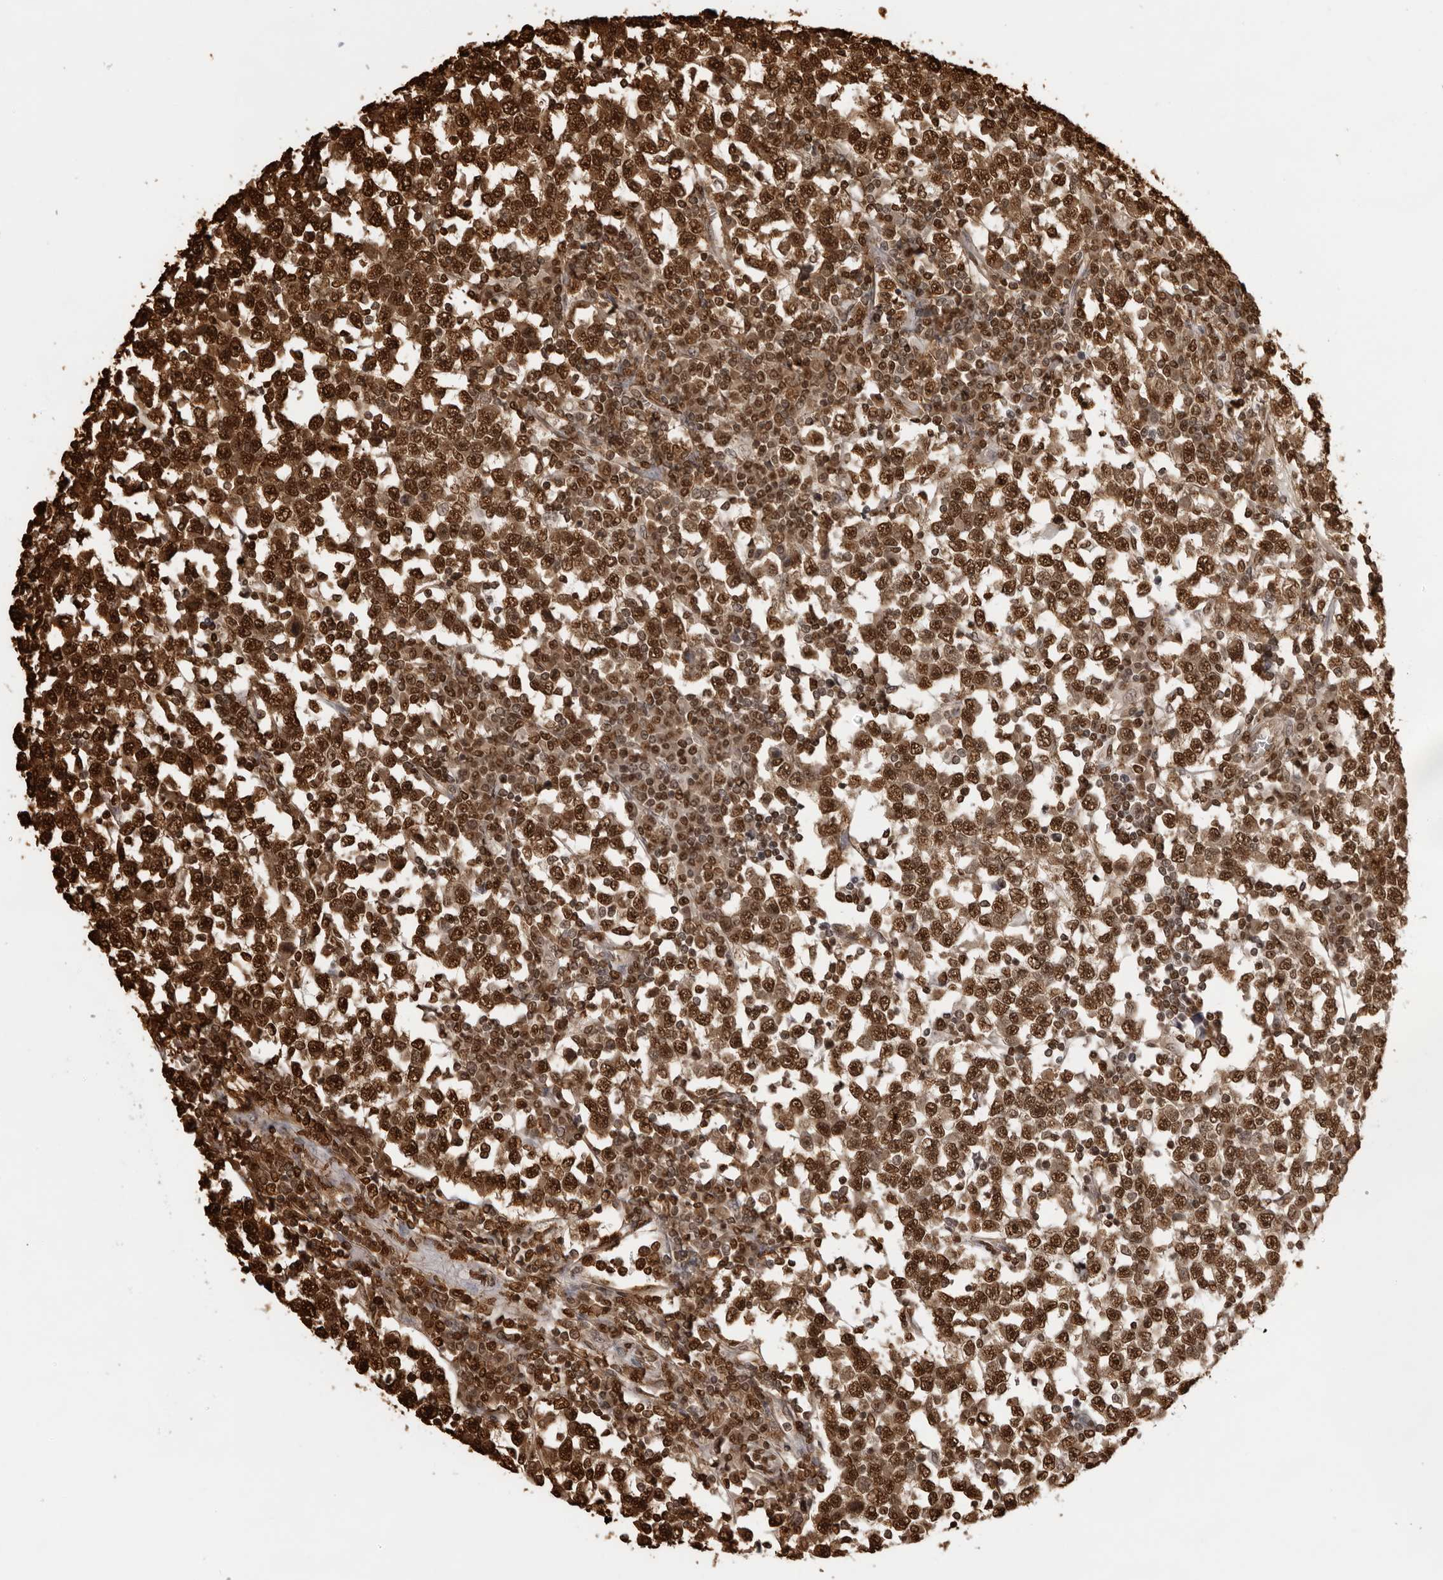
{"staining": {"intensity": "strong", "quantity": ">75%", "location": "cytoplasmic/membranous,nuclear"}, "tissue": "testis cancer", "cell_type": "Tumor cells", "image_type": "cancer", "snomed": [{"axis": "morphology", "description": "Seminoma, NOS"}, {"axis": "topography", "description": "Testis"}], "caption": "Strong cytoplasmic/membranous and nuclear protein expression is appreciated in approximately >75% of tumor cells in seminoma (testis).", "gene": "ZFP91", "patient": {"sex": "male", "age": 65}}